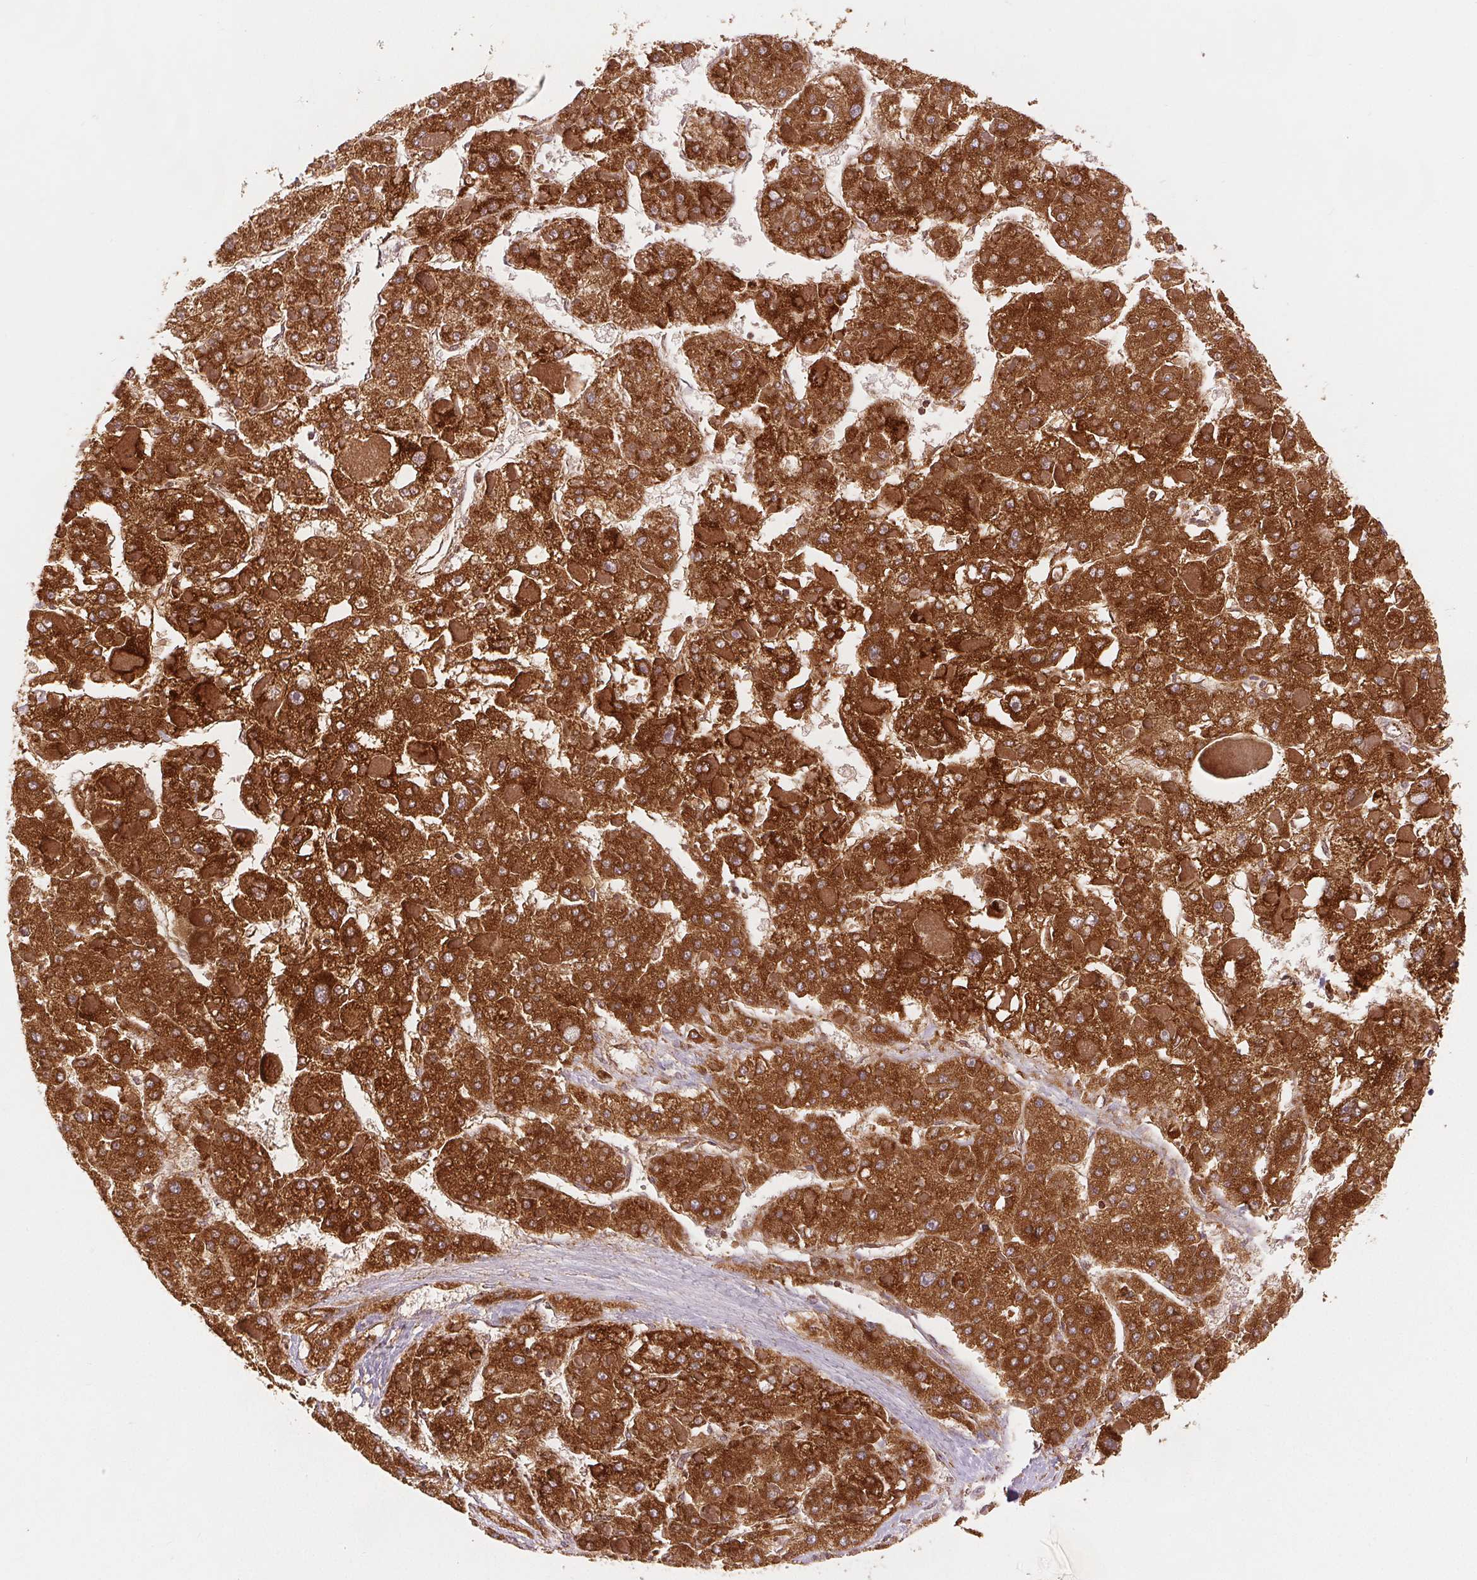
{"staining": {"intensity": "strong", "quantity": ">75%", "location": "cytoplasmic/membranous"}, "tissue": "liver cancer", "cell_type": "Tumor cells", "image_type": "cancer", "snomed": [{"axis": "morphology", "description": "Carcinoma, Hepatocellular, NOS"}, {"axis": "topography", "description": "Liver"}], "caption": "The histopathology image demonstrates staining of liver cancer, revealing strong cytoplasmic/membranous protein positivity (brown color) within tumor cells.", "gene": "SDHB", "patient": {"sex": "female", "age": 73}}